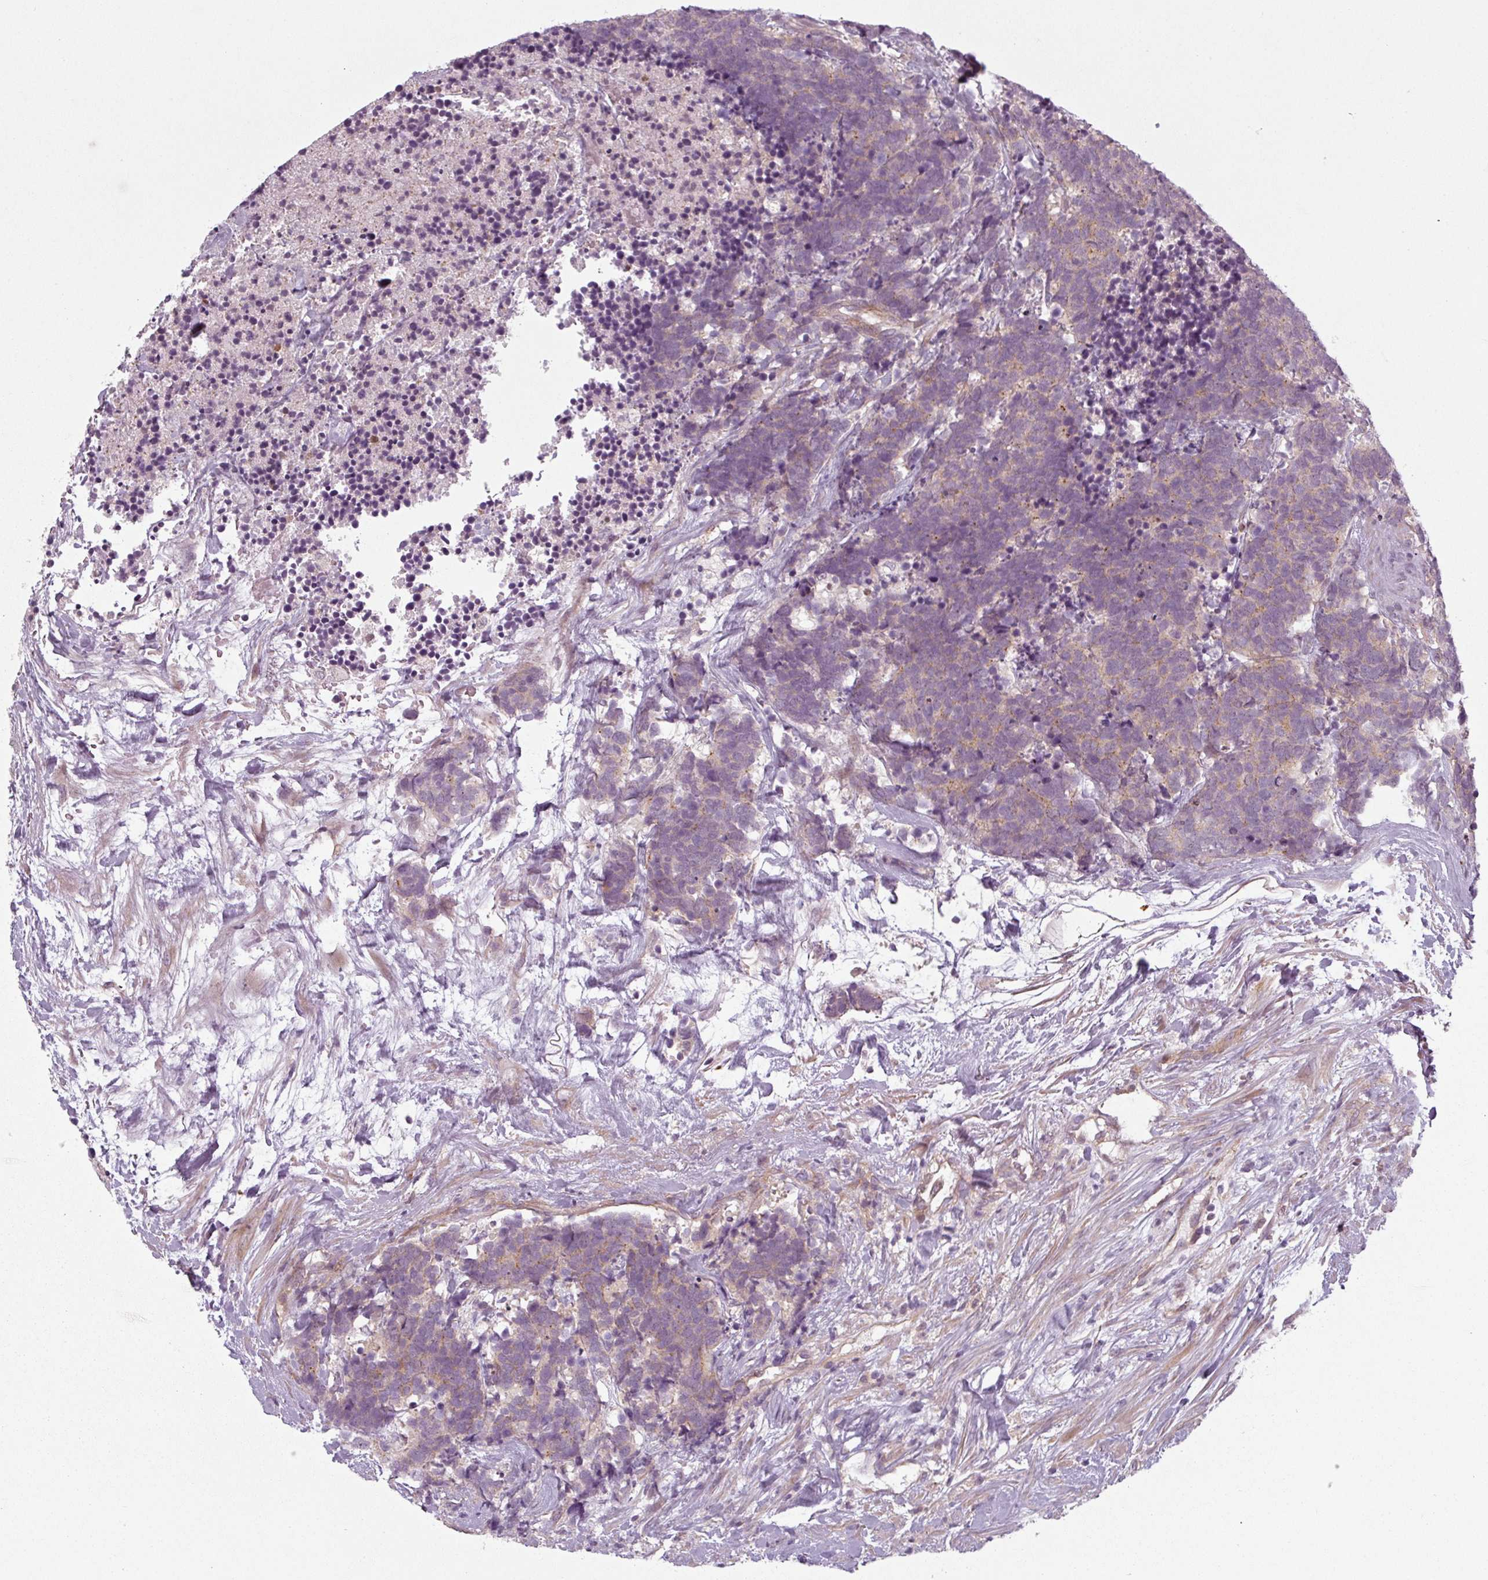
{"staining": {"intensity": "weak", "quantity": "25%-75%", "location": "cytoplasmic/membranous"}, "tissue": "carcinoid", "cell_type": "Tumor cells", "image_type": "cancer", "snomed": [{"axis": "morphology", "description": "Carcinoma, NOS"}, {"axis": "morphology", "description": "Carcinoid, malignant, NOS"}, {"axis": "topography", "description": "Prostate"}], "caption": "Tumor cells exhibit weak cytoplasmic/membranous expression in approximately 25%-75% of cells in carcinoid. (Brightfield microscopy of DAB IHC at high magnification).", "gene": "SLC16A9", "patient": {"sex": "male", "age": 57}}